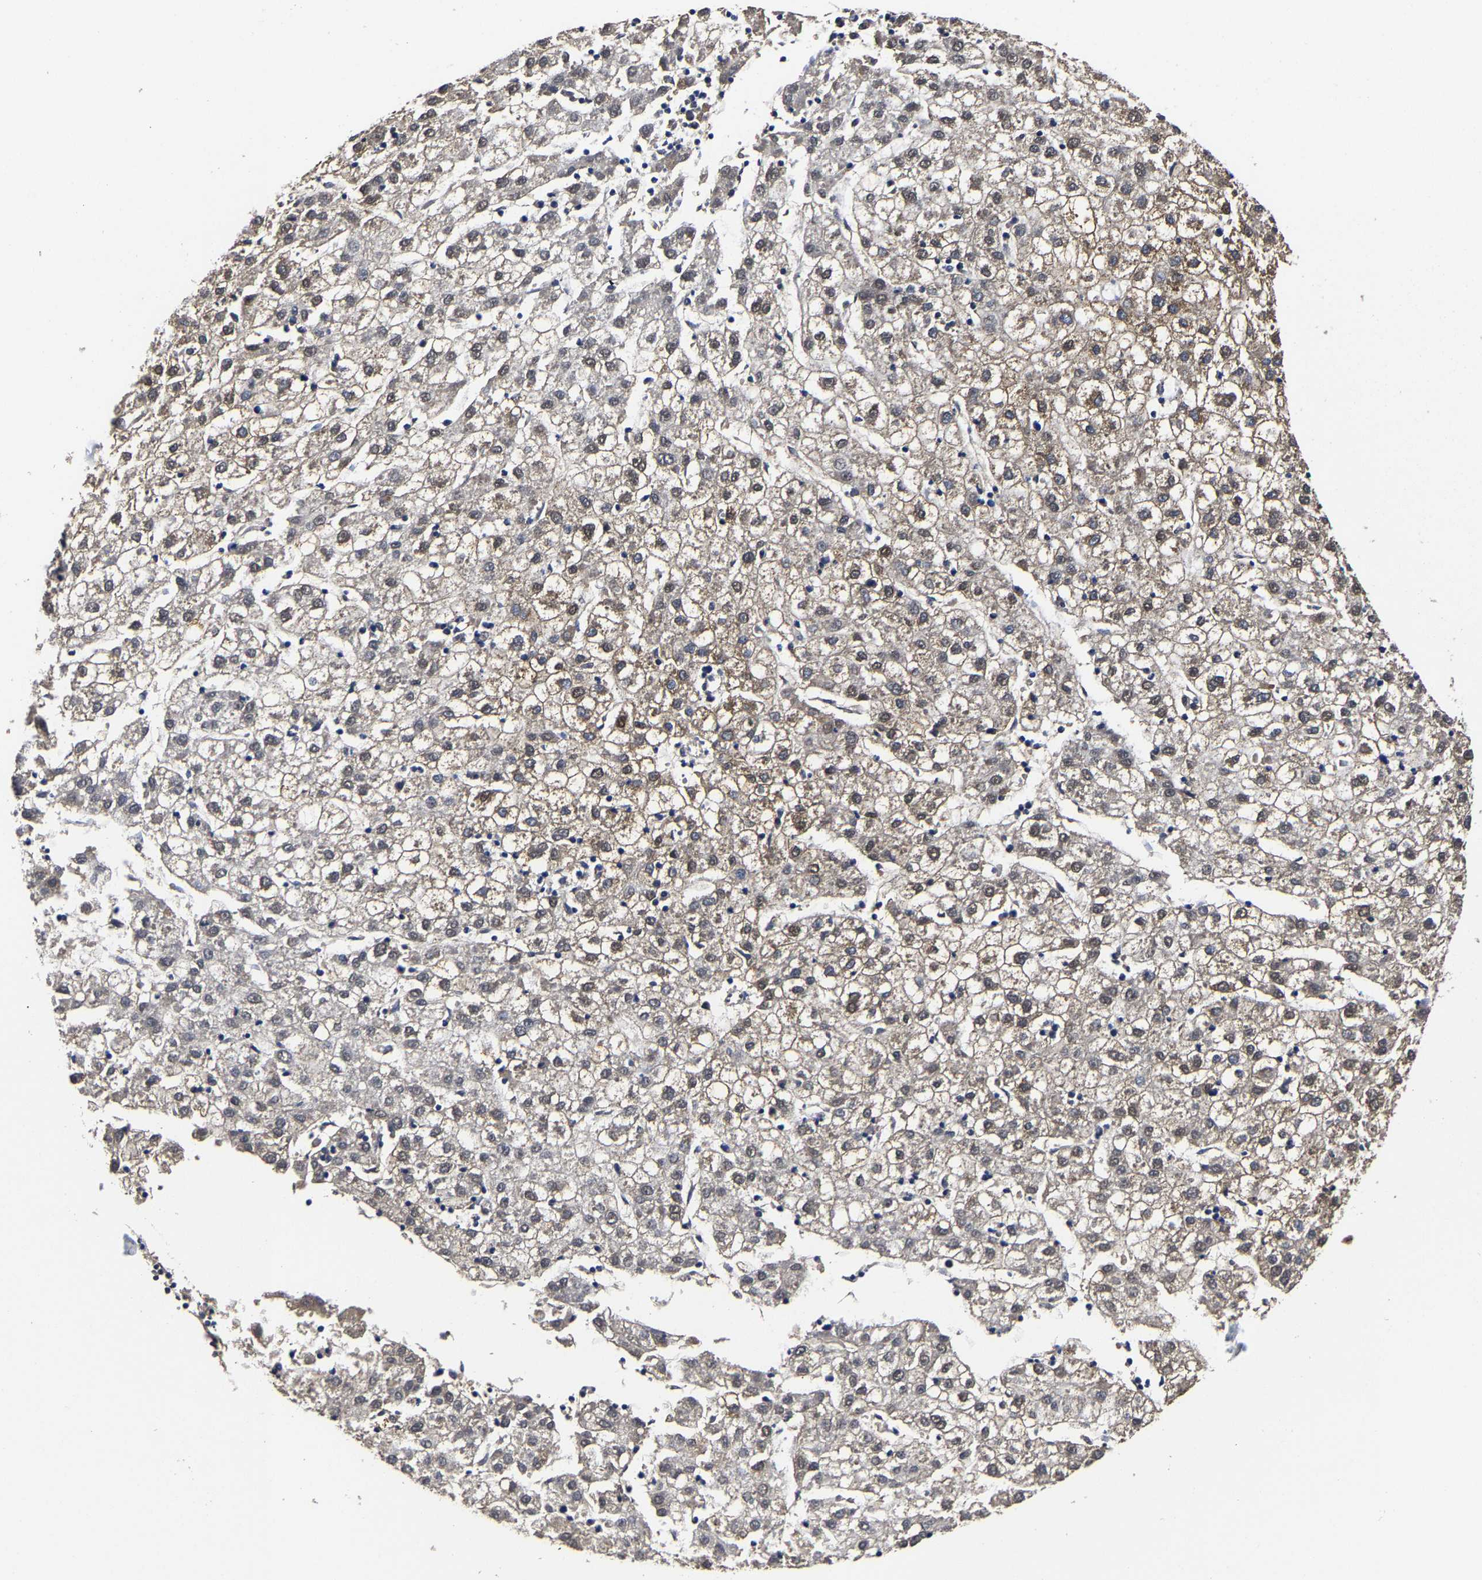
{"staining": {"intensity": "weak", "quantity": "25%-75%", "location": "cytoplasmic/membranous"}, "tissue": "liver cancer", "cell_type": "Tumor cells", "image_type": "cancer", "snomed": [{"axis": "morphology", "description": "Carcinoma, Hepatocellular, NOS"}, {"axis": "topography", "description": "Liver"}], "caption": "High-power microscopy captured an immunohistochemistry image of liver cancer (hepatocellular carcinoma), revealing weak cytoplasmic/membranous expression in approximately 25%-75% of tumor cells.", "gene": "AASS", "patient": {"sex": "male", "age": 72}}